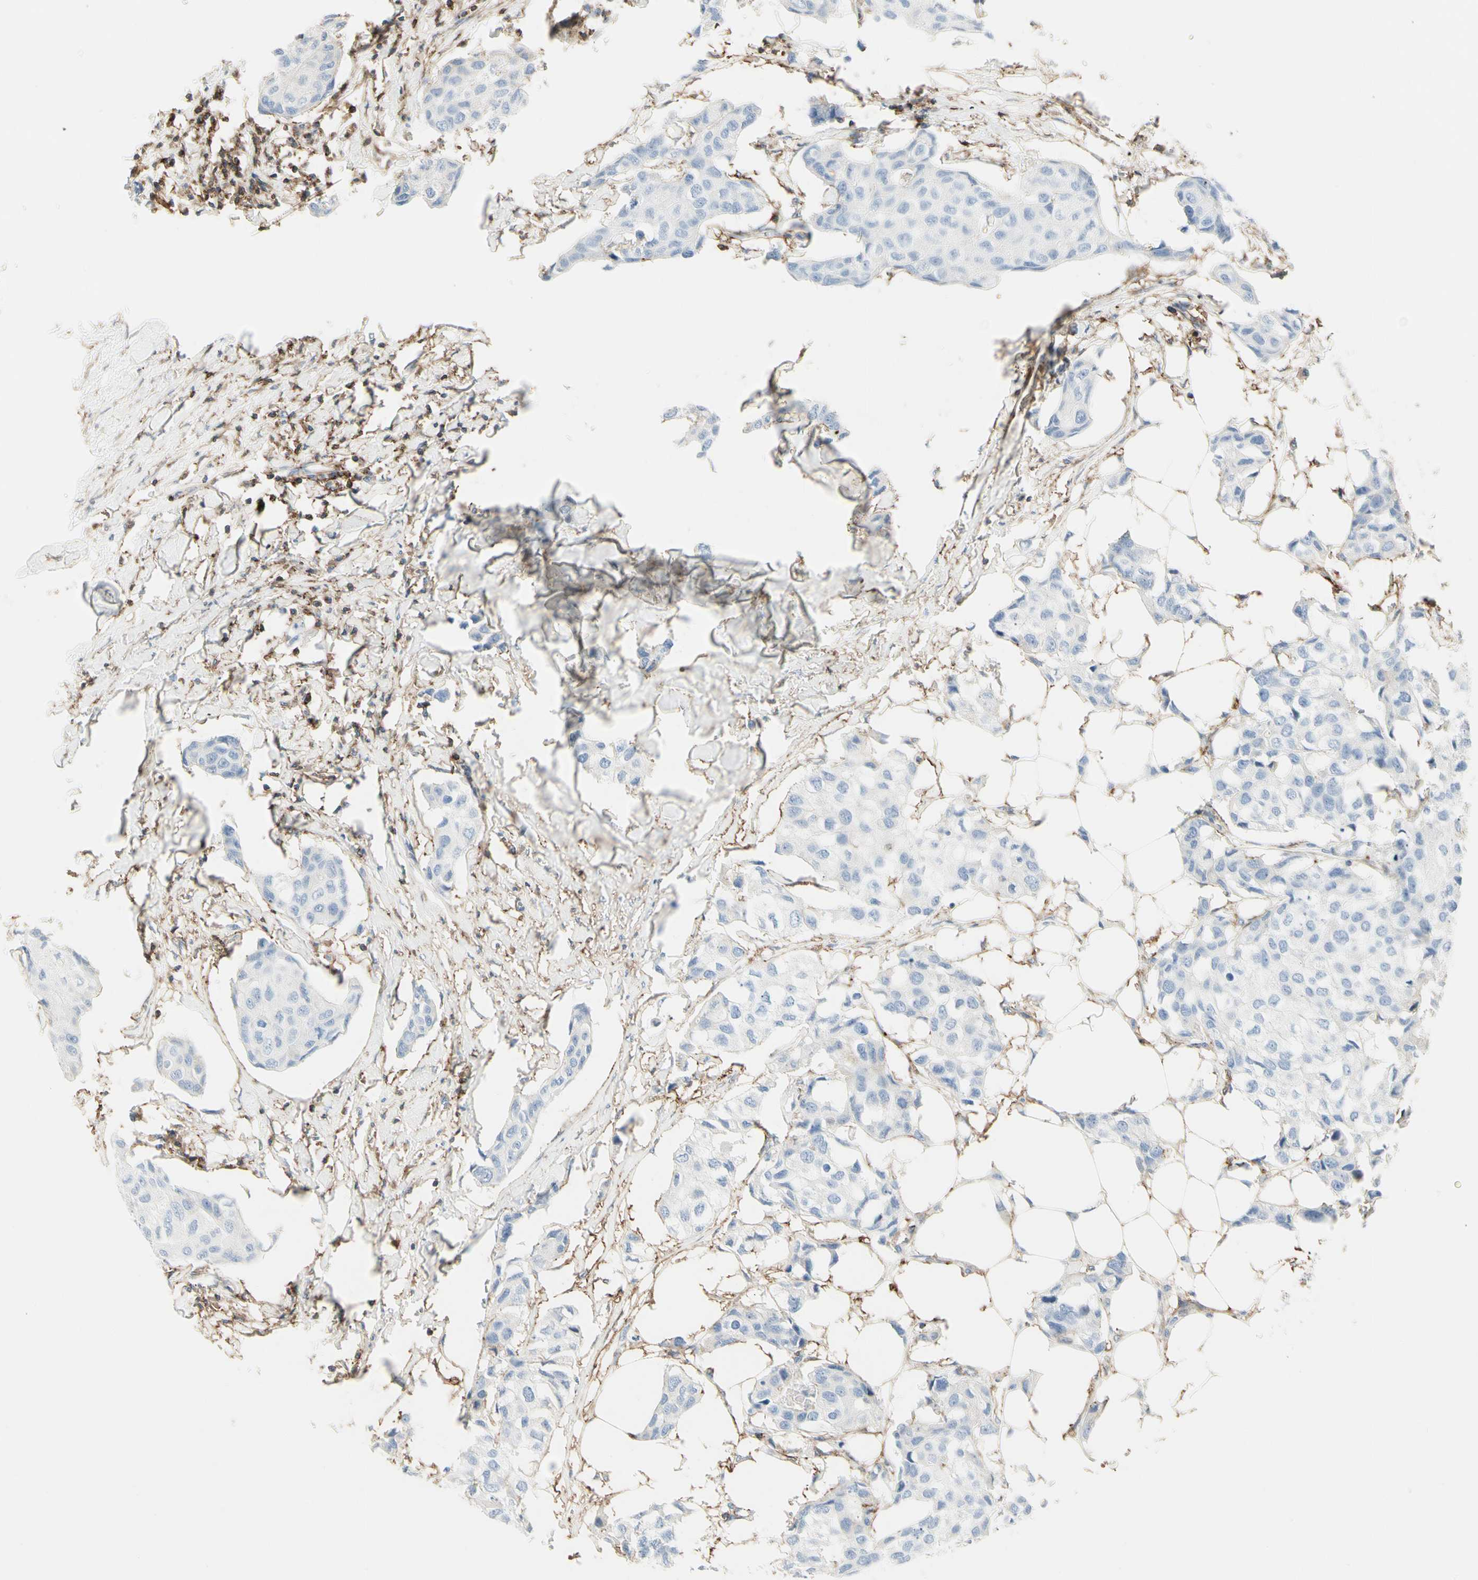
{"staining": {"intensity": "negative", "quantity": "none", "location": "none"}, "tissue": "breast cancer", "cell_type": "Tumor cells", "image_type": "cancer", "snomed": [{"axis": "morphology", "description": "Duct carcinoma"}, {"axis": "topography", "description": "Breast"}], "caption": "The photomicrograph exhibits no significant staining in tumor cells of breast cancer (intraductal carcinoma).", "gene": "CLEC2B", "patient": {"sex": "female", "age": 80}}